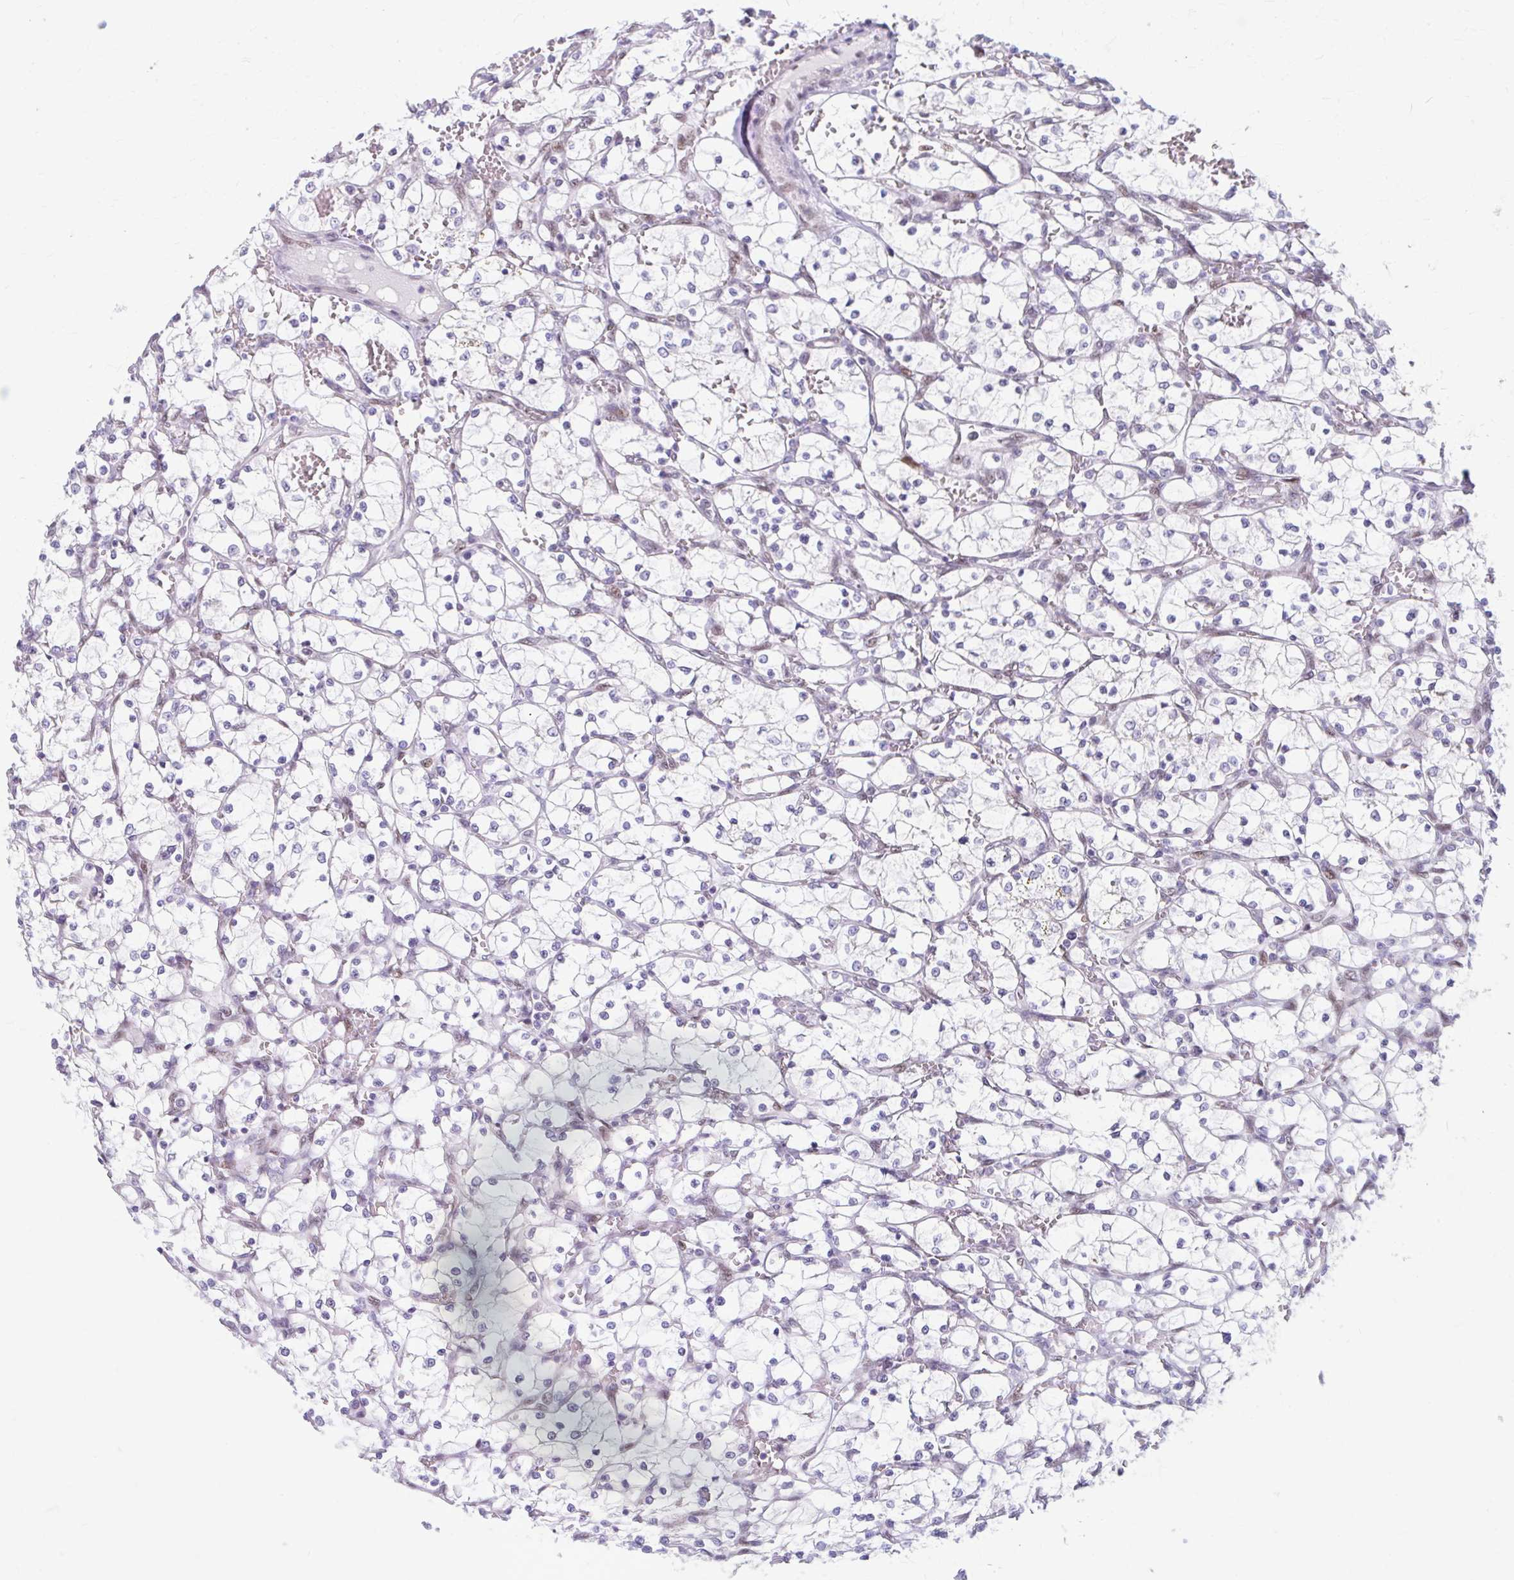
{"staining": {"intensity": "negative", "quantity": "none", "location": "none"}, "tissue": "renal cancer", "cell_type": "Tumor cells", "image_type": "cancer", "snomed": [{"axis": "morphology", "description": "Adenocarcinoma, NOS"}, {"axis": "topography", "description": "Kidney"}], "caption": "Immunohistochemistry (IHC) image of adenocarcinoma (renal) stained for a protein (brown), which exhibits no expression in tumor cells.", "gene": "BEAN1", "patient": {"sex": "female", "age": 69}}